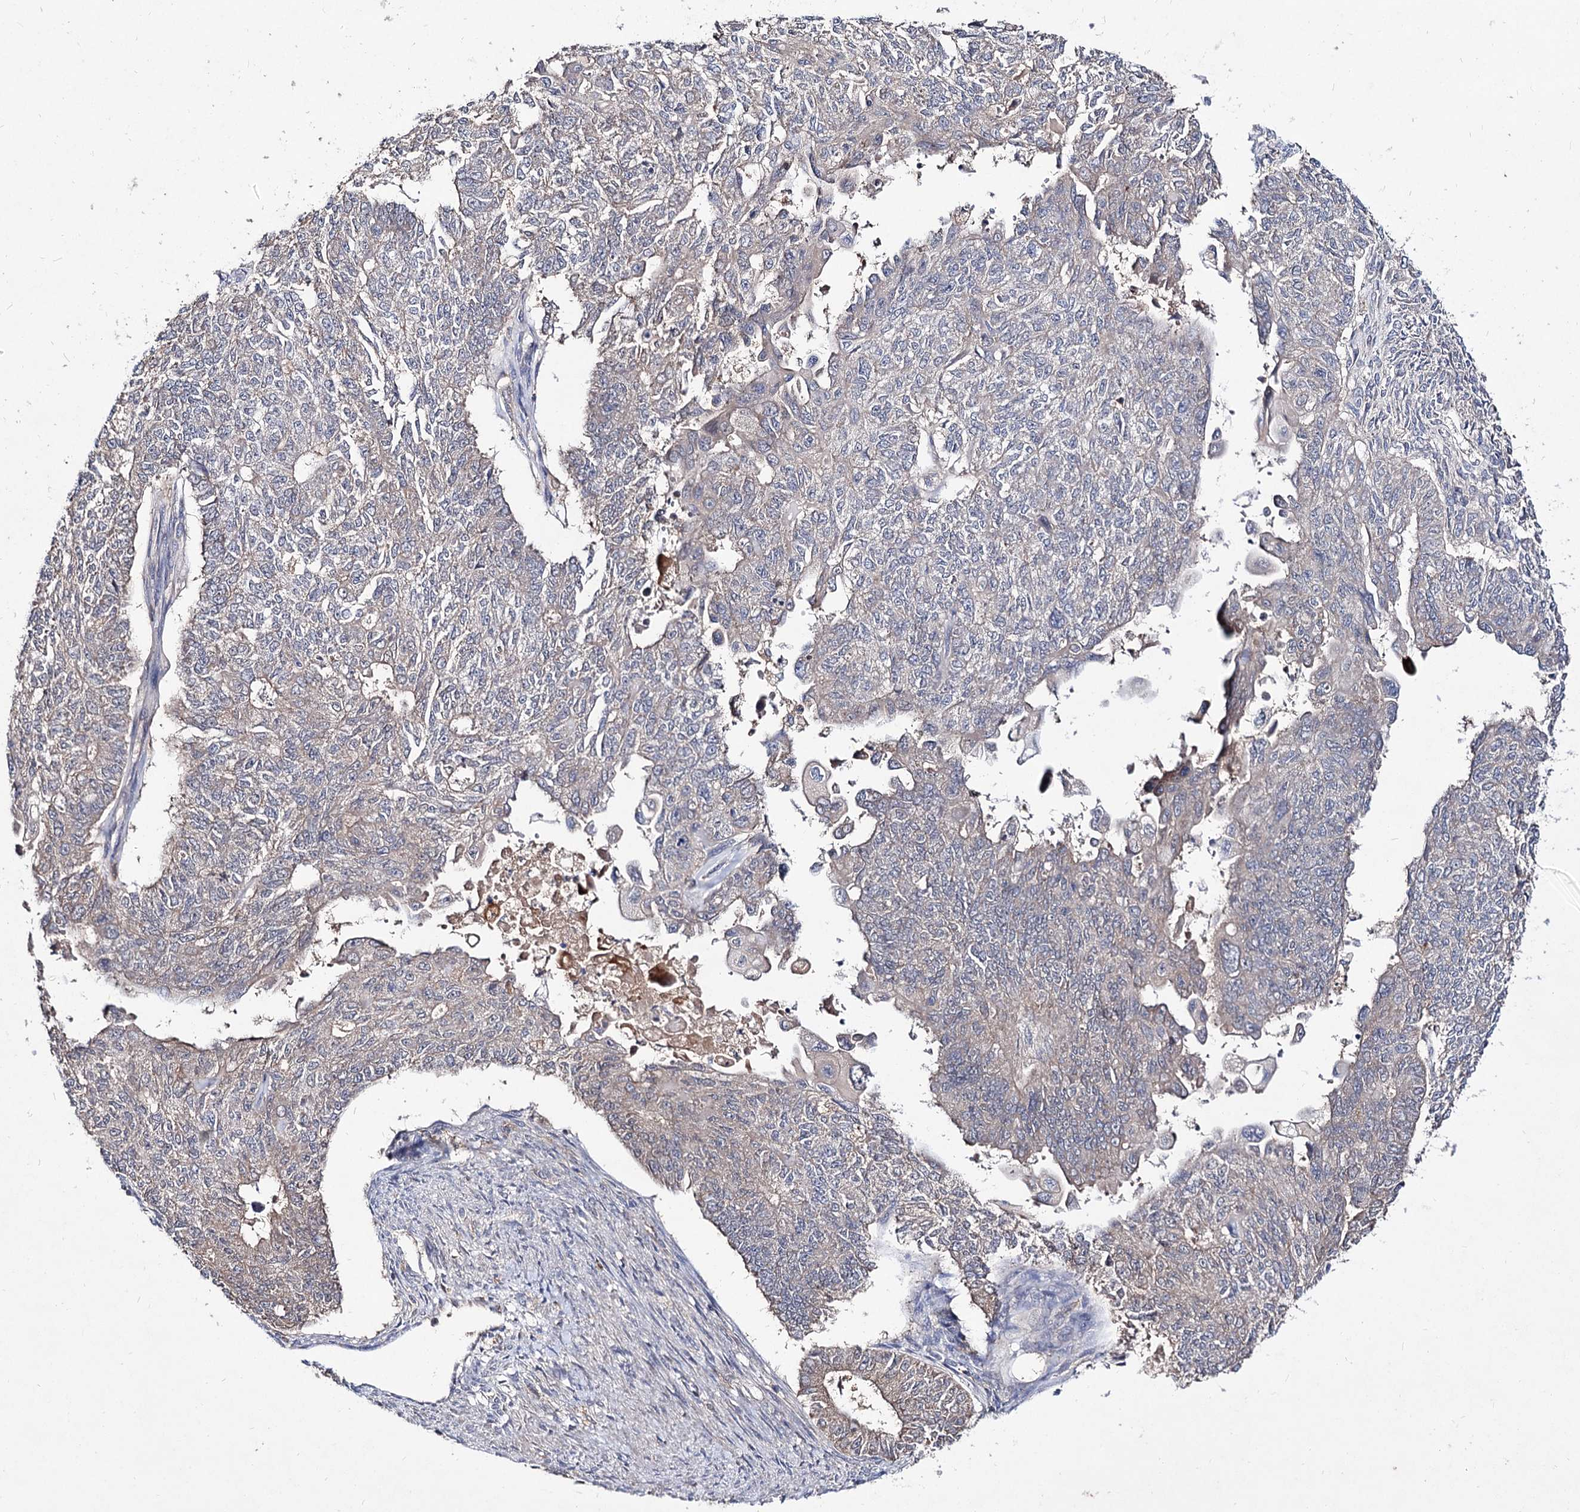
{"staining": {"intensity": "negative", "quantity": "none", "location": "none"}, "tissue": "endometrial cancer", "cell_type": "Tumor cells", "image_type": "cancer", "snomed": [{"axis": "morphology", "description": "Adenocarcinoma, NOS"}, {"axis": "topography", "description": "Endometrium"}], "caption": "IHC photomicrograph of human endometrial cancer stained for a protein (brown), which reveals no positivity in tumor cells.", "gene": "ACTR6", "patient": {"sex": "female", "age": 32}}